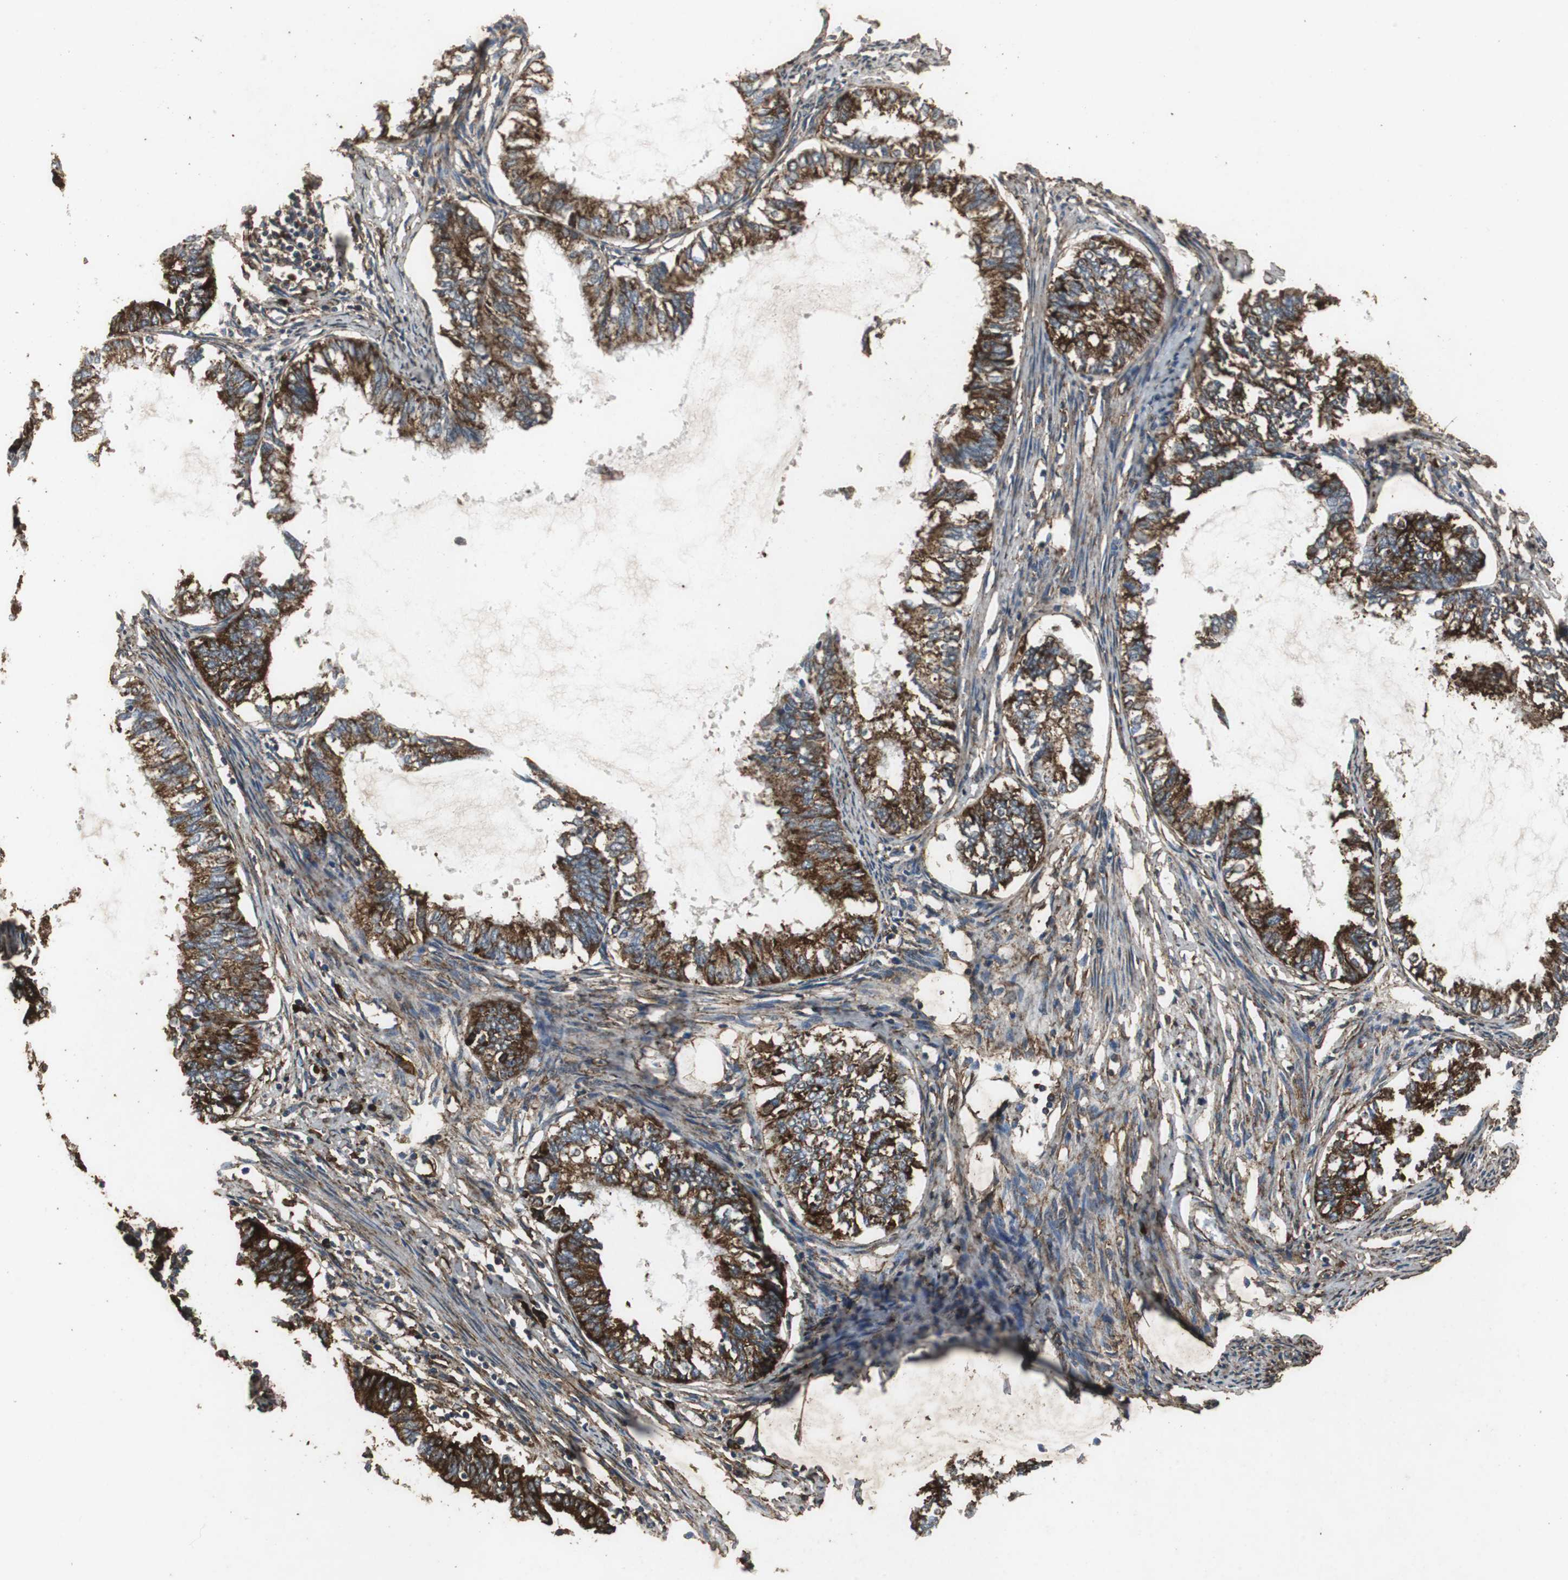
{"staining": {"intensity": "strong", "quantity": ">75%", "location": "cytoplasmic/membranous"}, "tissue": "endometrial cancer", "cell_type": "Tumor cells", "image_type": "cancer", "snomed": [{"axis": "morphology", "description": "Adenocarcinoma, NOS"}, {"axis": "topography", "description": "Endometrium"}], "caption": "Protein staining of endometrial cancer tissue reveals strong cytoplasmic/membranous positivity in approximately >75% of tumor cells. Immunohistochemistry (ihc) stains the protein of interest in brown and the nuclei are stained blue.", "gene": "NAA10", "patient": {"sex": "female", "age": 86}}